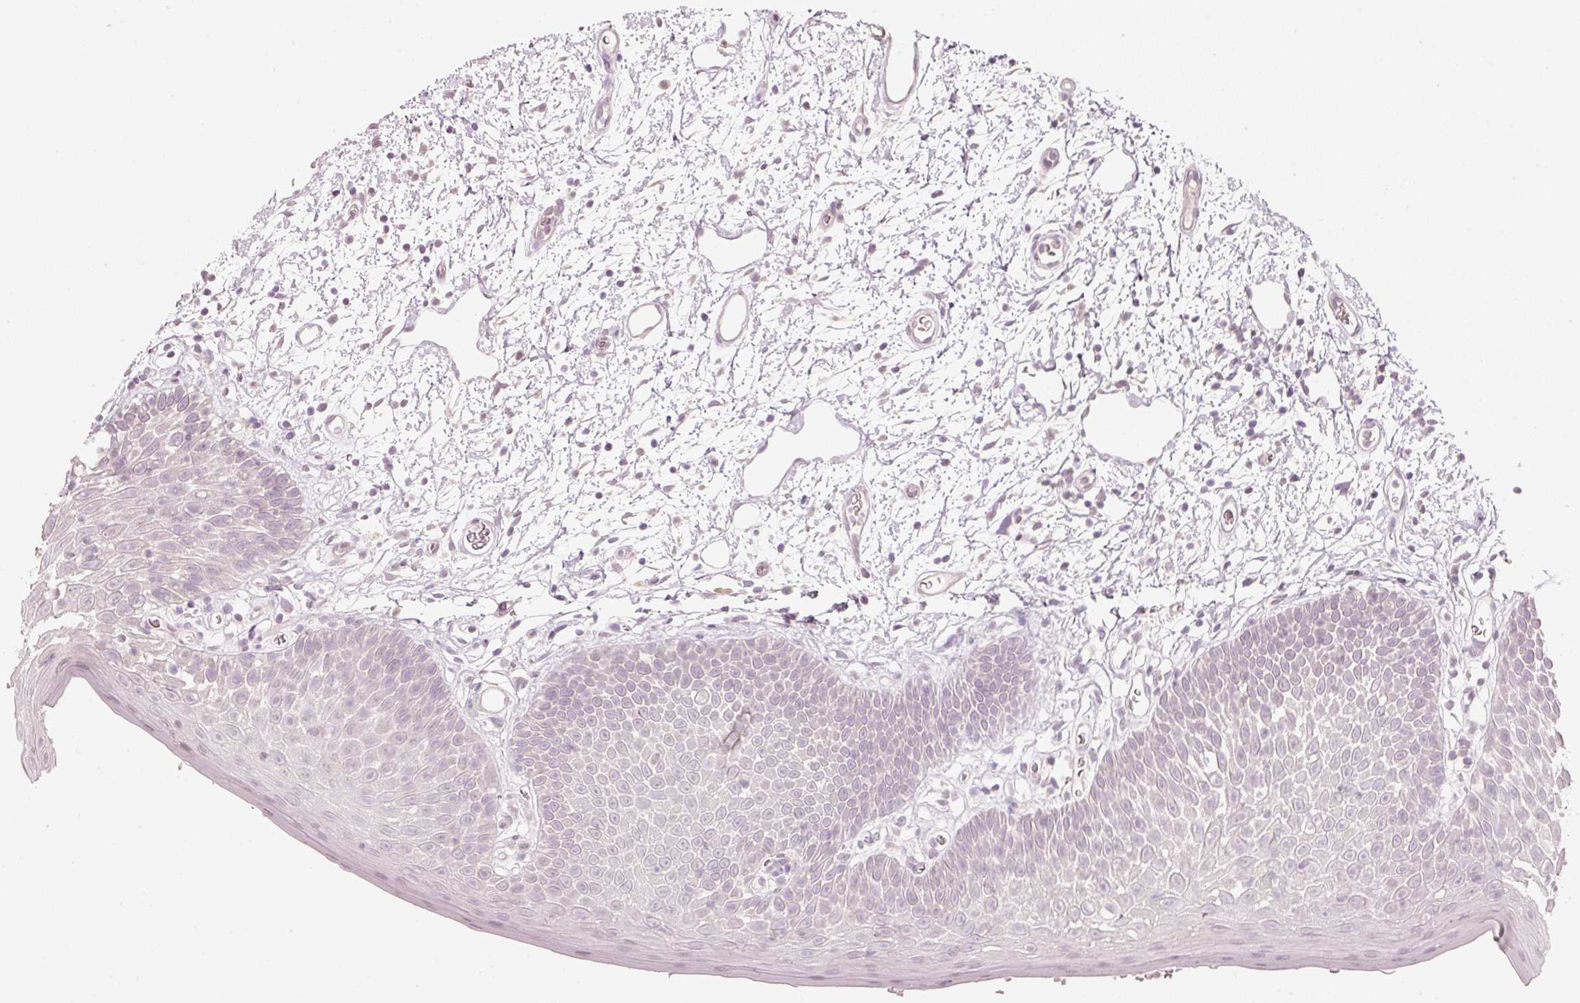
{"staining": {"intensity": "negative", "quantity": "none", "location": "none"}, "tissue": "oral mucosa", "cell_type": "Squamous epithelial cells", "image_type": "normal", "snomed": [{"axis": "morphology", "description": "Normal tissue, NOS"}, {"axis": "morphology", "description": "Squamous cell carcinoma, NOS"}, {"axis": "topography", "description": "Oral tissue"}, {"axis": "topography", "description": "Tounge, NOS"}, {"axis": "topography", "description": "Head-Neck"}], "caption": "DAB (3,3'-diaminobenzidine) immunohistochemical staining of benign human oral mucosa exhibits no significant staining in squamous epithelial cells.", "gene": "STEAP1", "patient": {"sex": "male", "age": 76}}